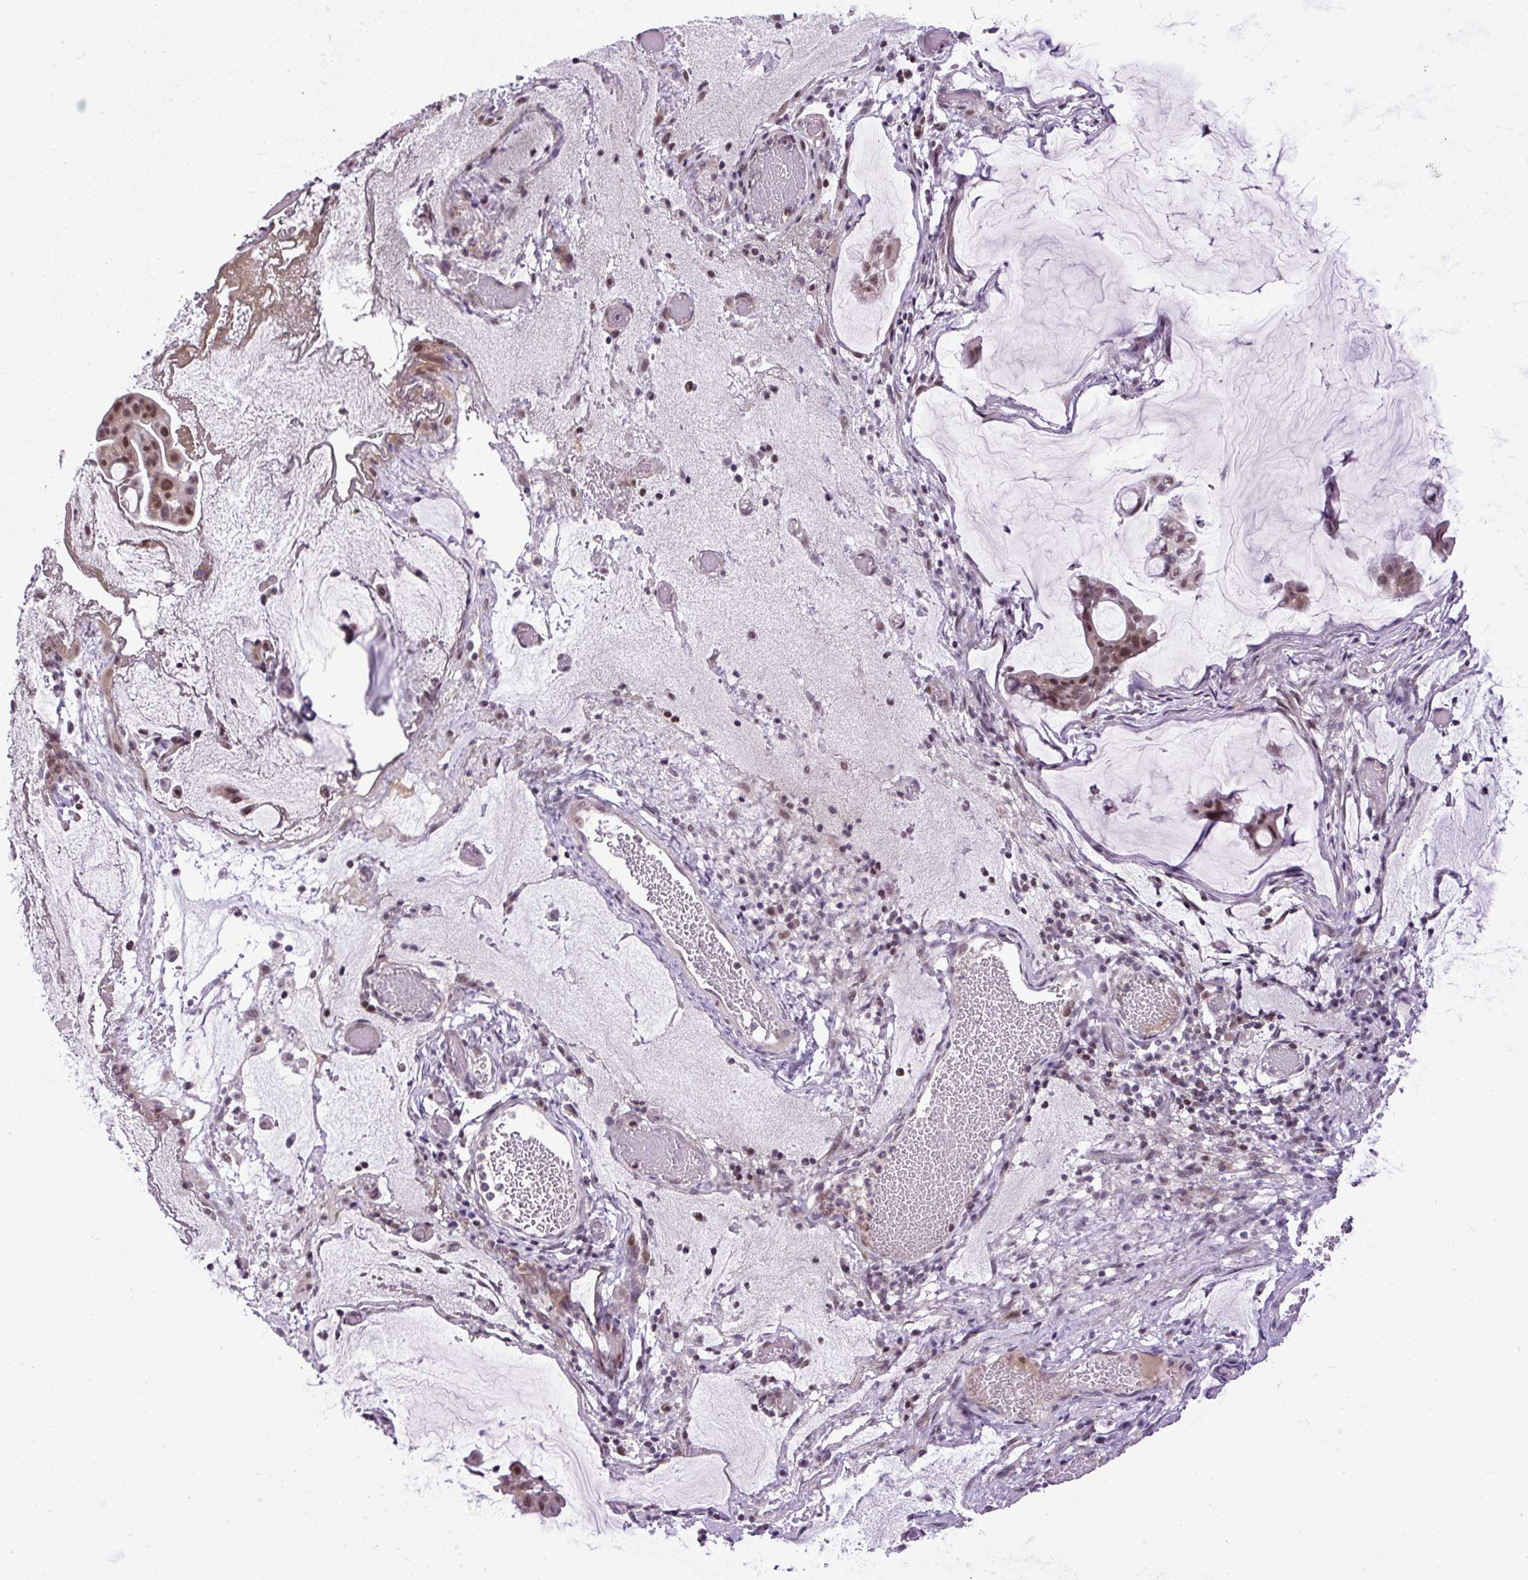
{"staining": {"intensity": "moderate", "quantity": "25%-75%", "location": "nuclear"}, "tissue": "ovarian cancer", "cell_type": "Tumor cells", "image_type": "cancer", "snomed": [{"axis": "morphology", "description": "Cystadenocarcinoma, mucinous, NOS"}, {"axis": "topography", "description": "Ovary"}], "caption": "Tumor cells reveal moderate nuclear expression in about 25%-75% of cells in ovarian cancer.", "gene": "ARHGEF18", "patient": {"sex": "female", "age": 73}}